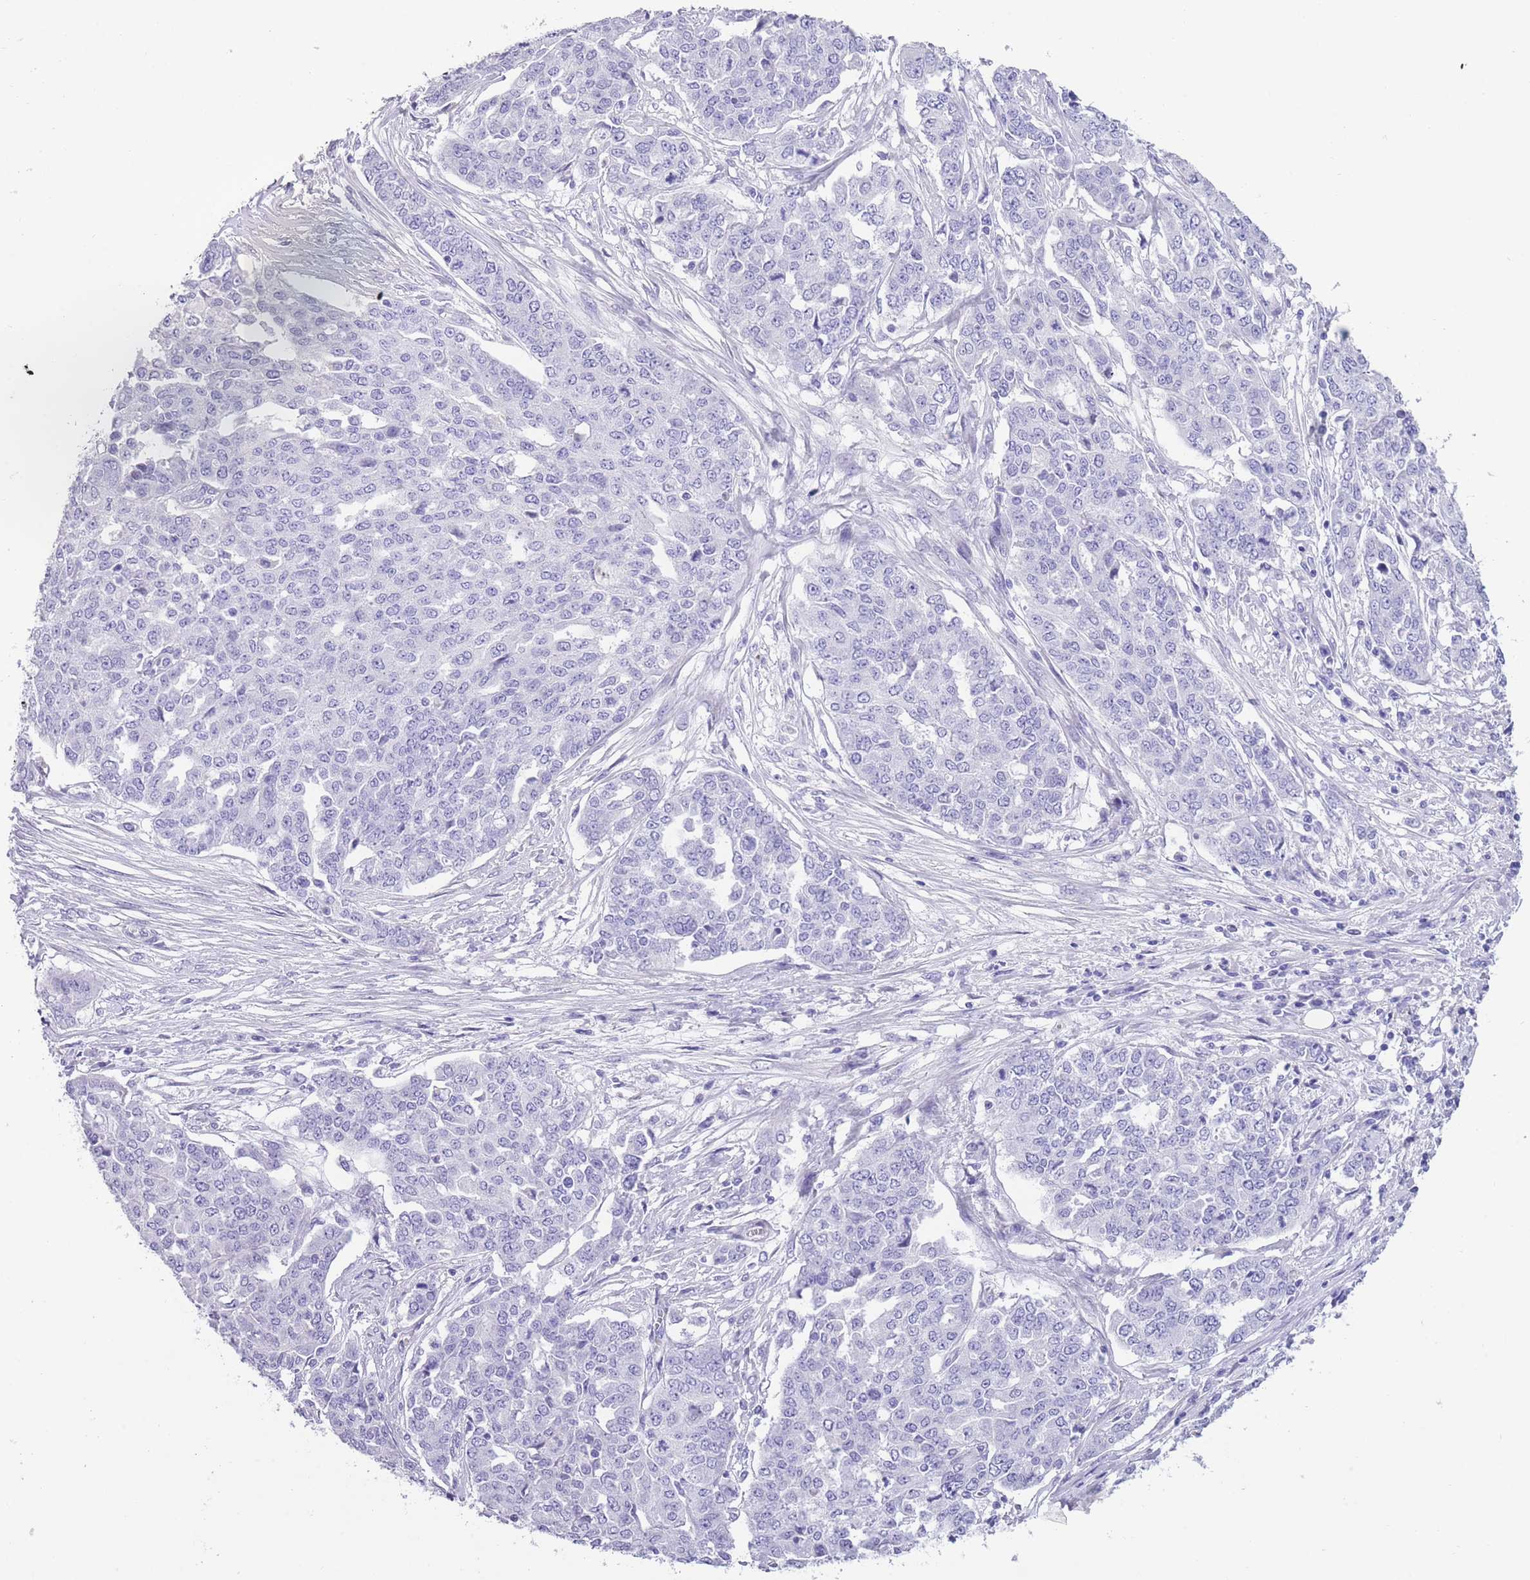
{"staining": {"intensity": "negative", "quantity": "none", "location": "none"}, "tissue": "ovarian cancer", "cell_type": "Tumor cells", "image_type": "cancer", "snomed": [{"axis": "morphology", "description": "Cystadenocarcinoma, serous, NOS"}, {"axis": "topography", "description": "Soft tissue"}, {"axis": "topography", "description": "Ovary"}], "caption": "DAB (3,3'-diaminobenzidine) immunohistochemical staining of human ovarian serous cystadenocarcinoma demonstrates no significant positivity in tumor cells.", "gene": "RAI2", "patient": {"sex": "female", "age": 57}}